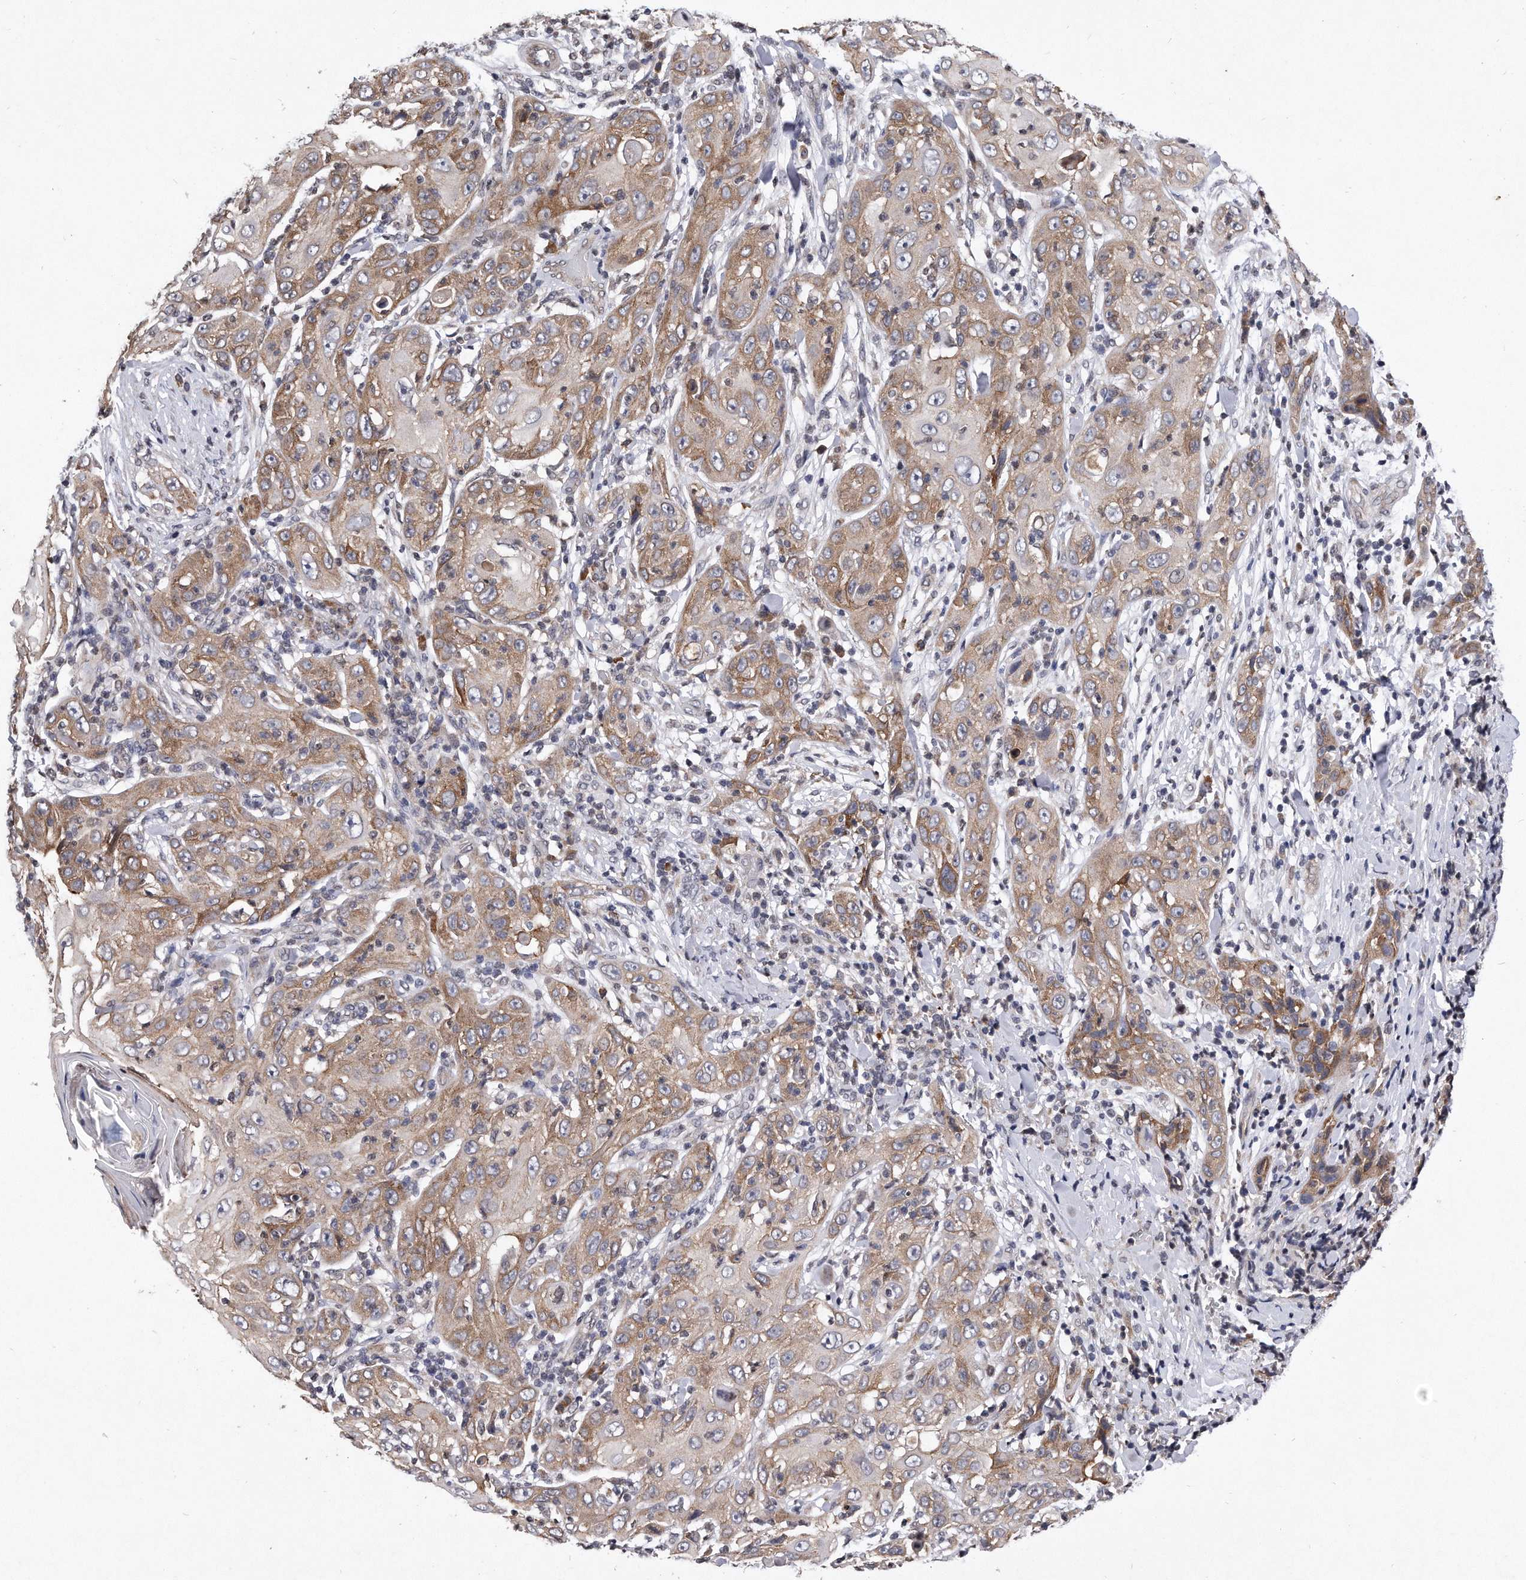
{"staining": {"intensity": "moderate", "quantity": "25%-75%", "location": "cytoplasmic/membranous"}, "tissue": "skin cancer", "cell_type": "Tumor cells", "image_type": "cancer", "snomed": [{"axis": "morphology", "description": "Squamous cell carcinoma, NOS"}, {"axis": "topography", "description": "Skin"}], "caption": "Skin cancer (squamous cell carcinoma) was stained to show a protein in brown. There is medium levels of moderate cytoplasmic/membranous expression in approximately 25%-75% of tumor cells.", "gene": "DAB1", "patient": {"sex": "female", "age": 88}}